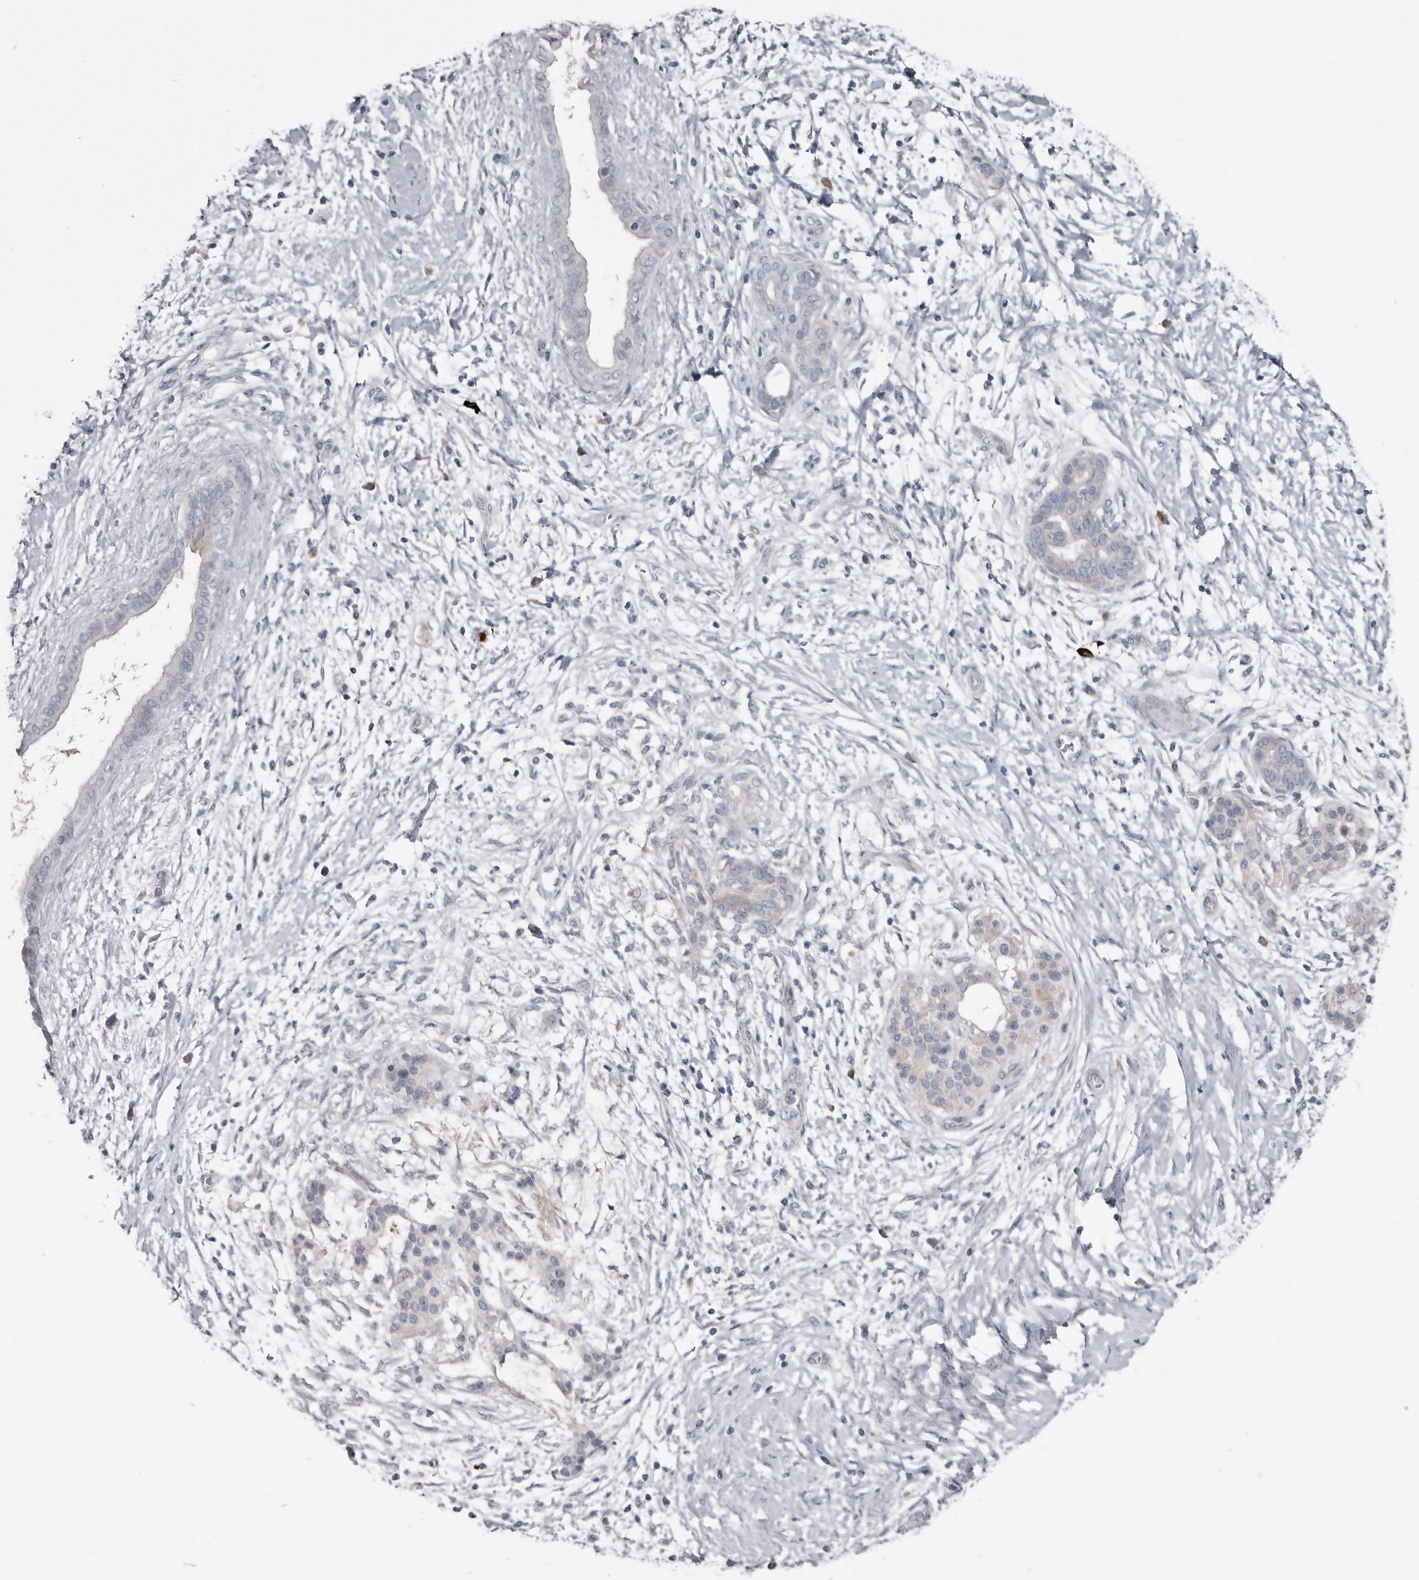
{"staining": {"intensity": "negative", "quantity": "none", "location": "none"}, "tissue": "pancreatic cancer", "cell_type": "Tumor cells", "image_type": "cancer", "snomed": [{"axis": "morphology", "description": "Adenocarcinoma, NOS"}, {"axis": "topography", "description": "Pancreas"}], "caption": "IHC image of adenocarcinoma (pancreatic) stained for a protein (brown), which shows no expression in tumor cells.", "gene": "ZNF114", "patient": {"sex": "male", "age": 58}}